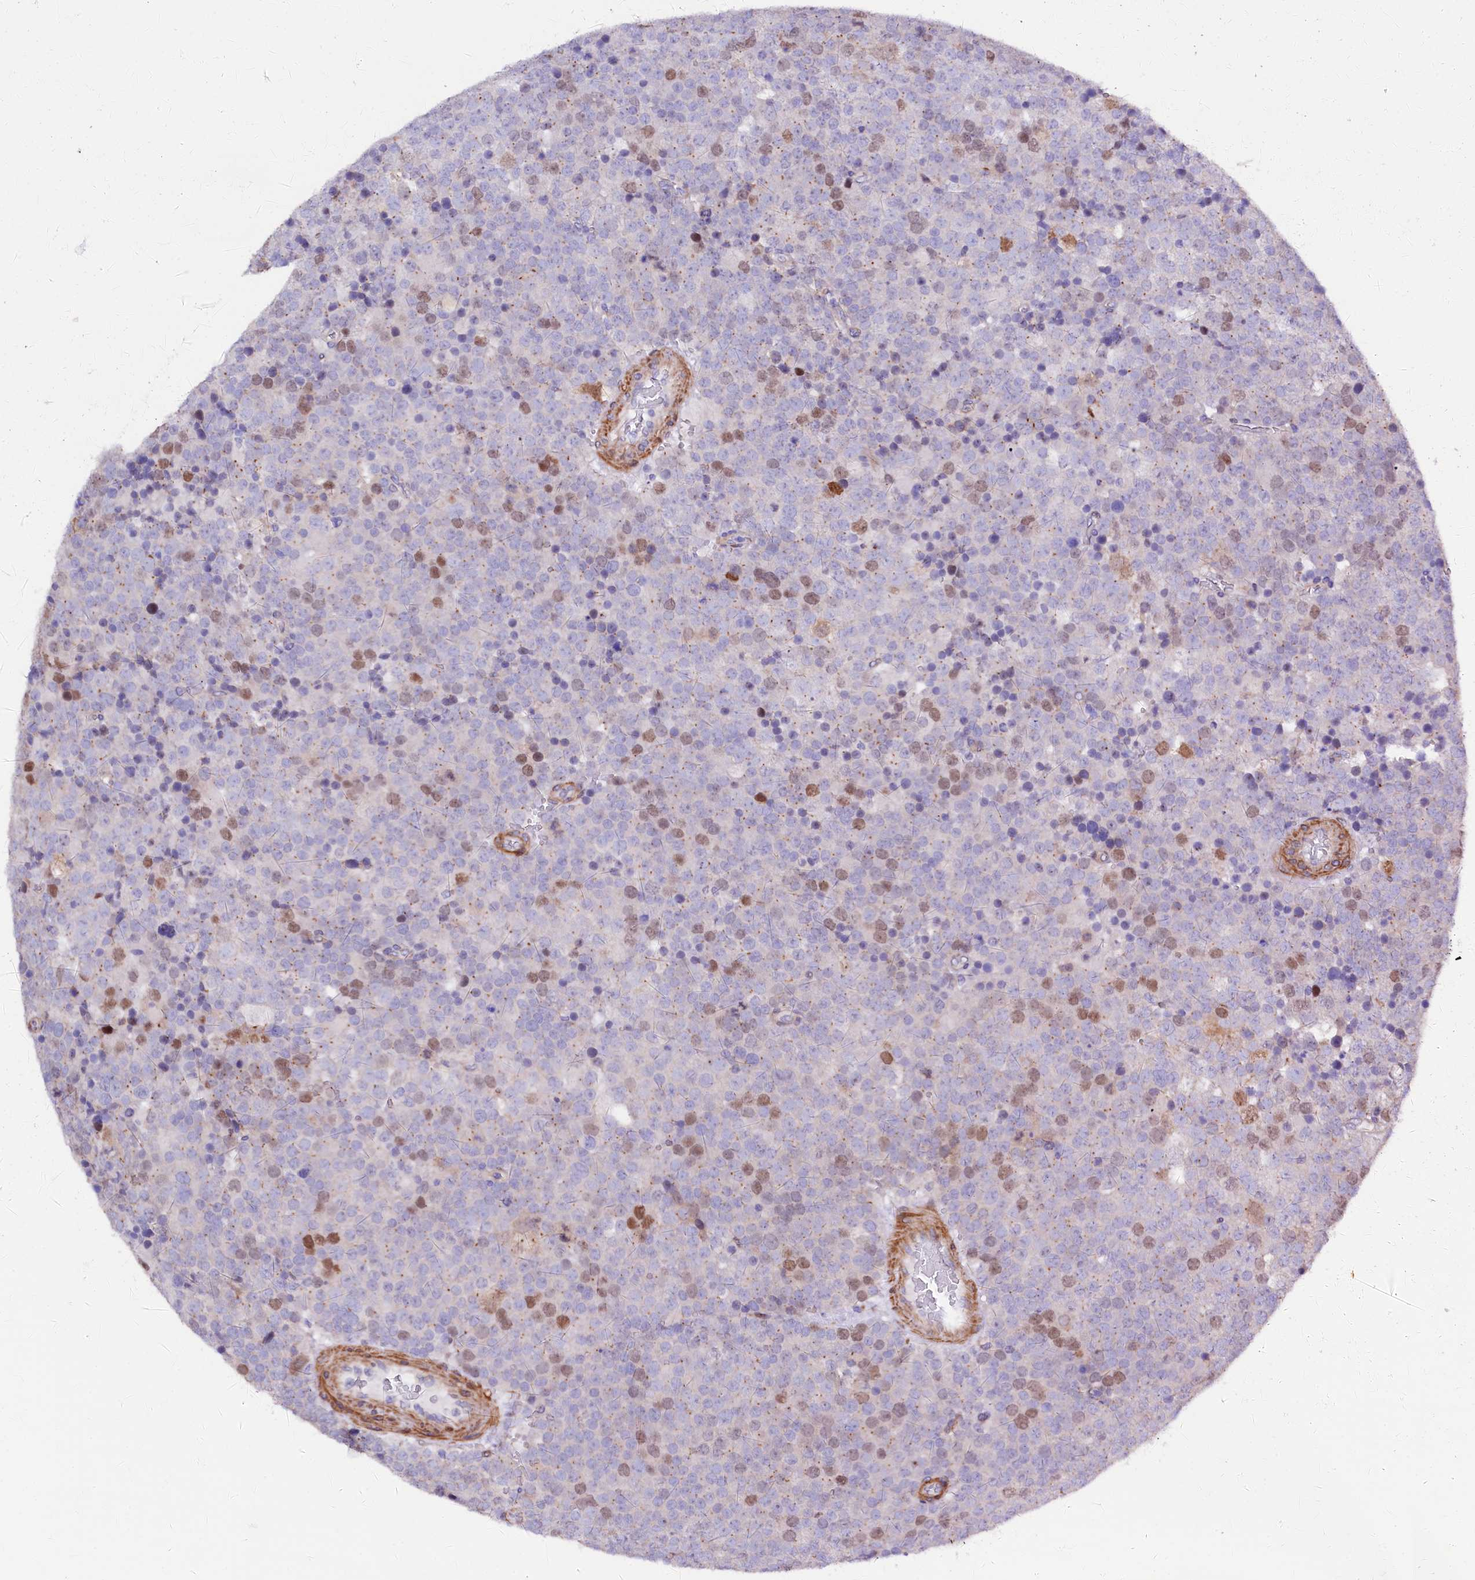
{"staining": {"intensity": "moderate", "quantity": "25%-75%", "location": "nuclear"}, "tissue": "testis cancer", "cell_type": "Tumor cells", "image_type": "cancer", "snomed": [{"axis": "morphology", "description": "Seminoma, NOS"}, {"axis": "topography", "description": "Testis"}], "caption": "An immunohistochemistry image of tumor tissue is shown. Protein staining in brown highlights moderate nuclear positivity in testis cancer (seminoma) within tumor cells. Nuclei are stained in blue.", "gene": "WNT8A", "patient": {"sex": "male", "age": 71}}